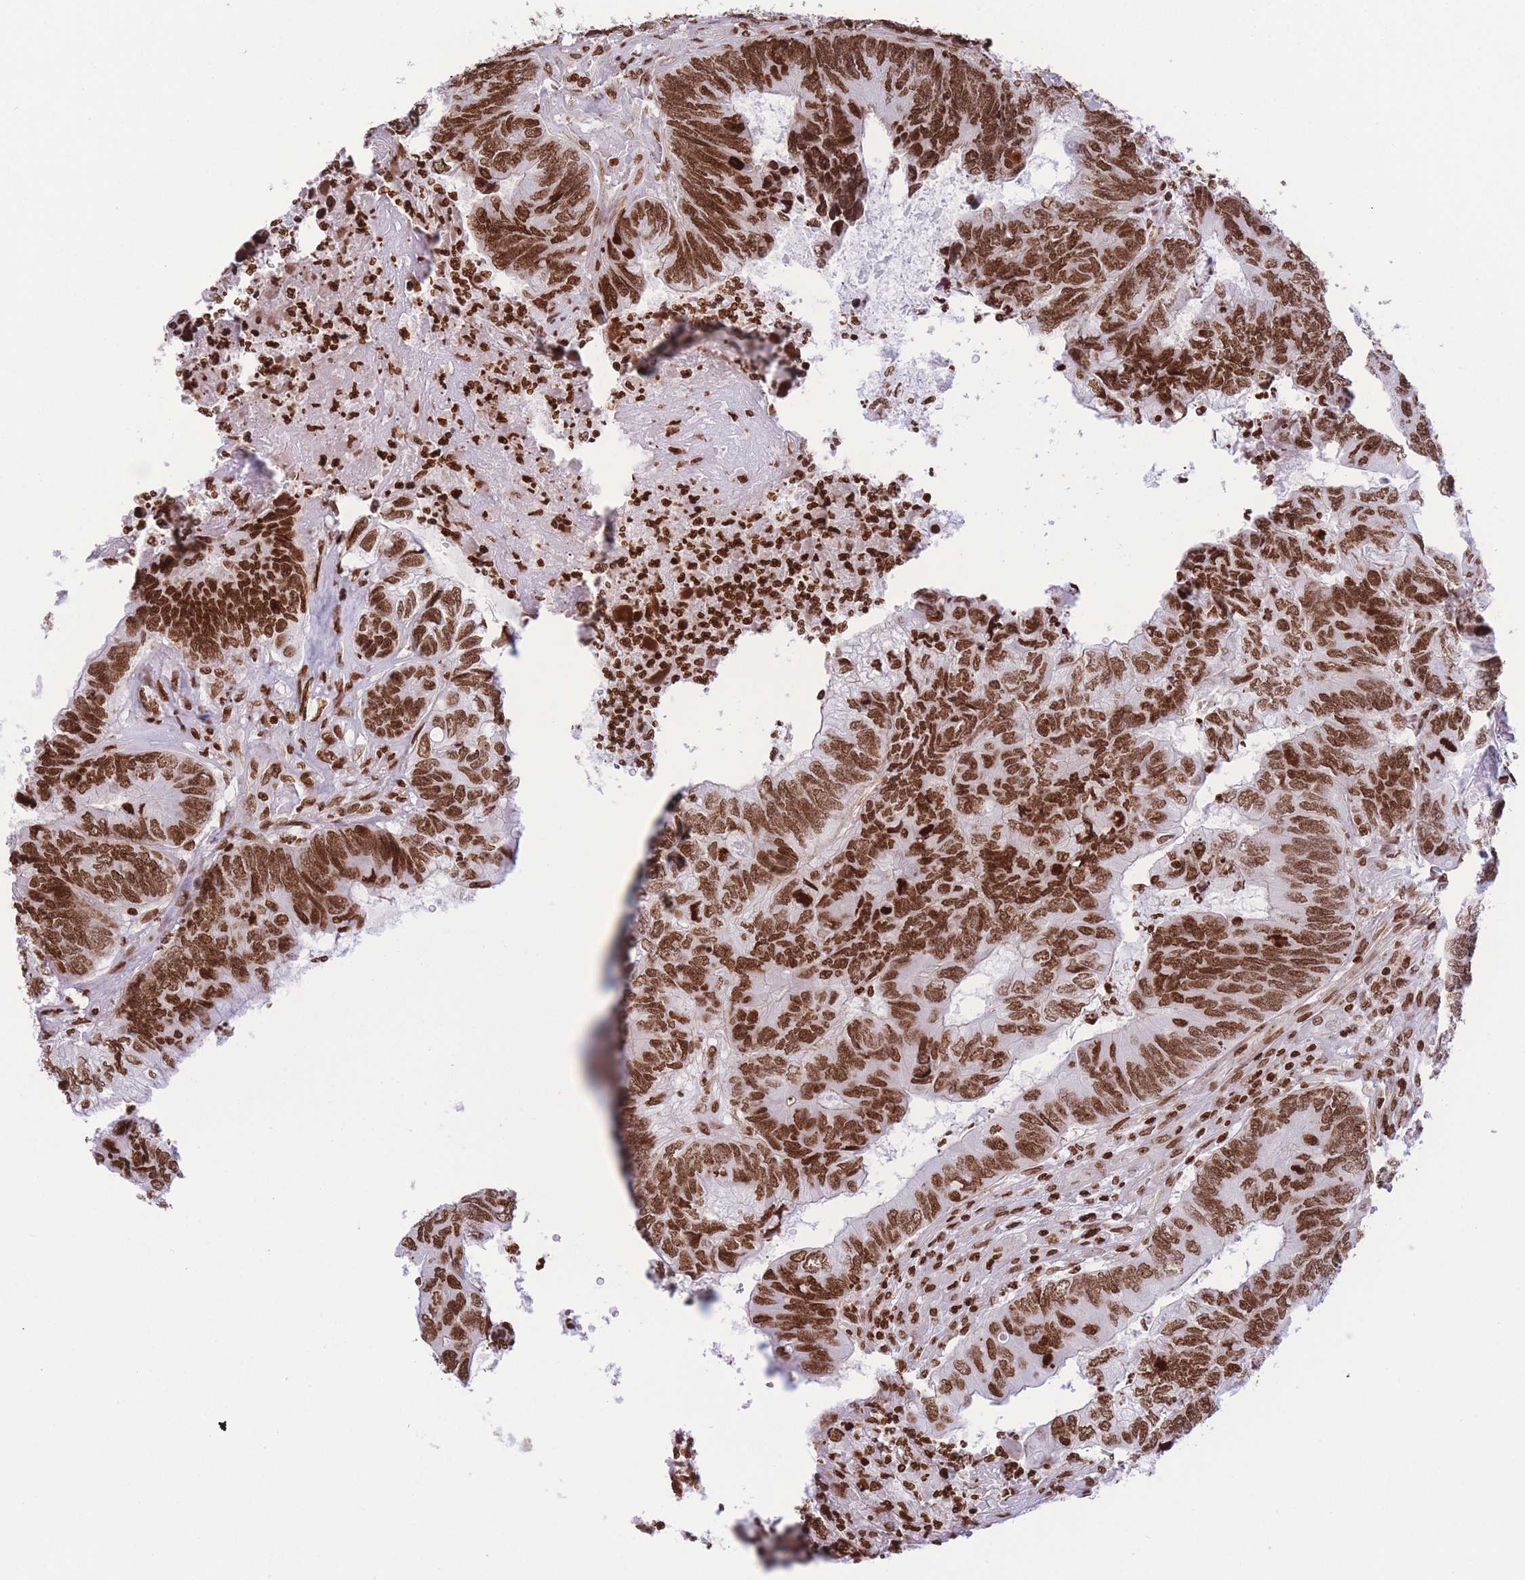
{"staining": {"intensity": "strong", "quantity": ">75%", "location": "nuclear"}, "tissue": "colorectal cancer", "cell_type": "Tumor cells", "image_type": "cancer", "snomed": [{"axis": "morphology", "description": "Adenocarcinoma, NOS"}, {"axis": "topography", "description": "Colon"}], "caption": "The histopathology image shows immunohistochemical staining of colorectal cancer (adenocarcinoma). There is strong nuclear positivity is present in about >75% of tumor cells.", "gene": "H2BC11", "patient": {"sex": "female", "age": 67}}